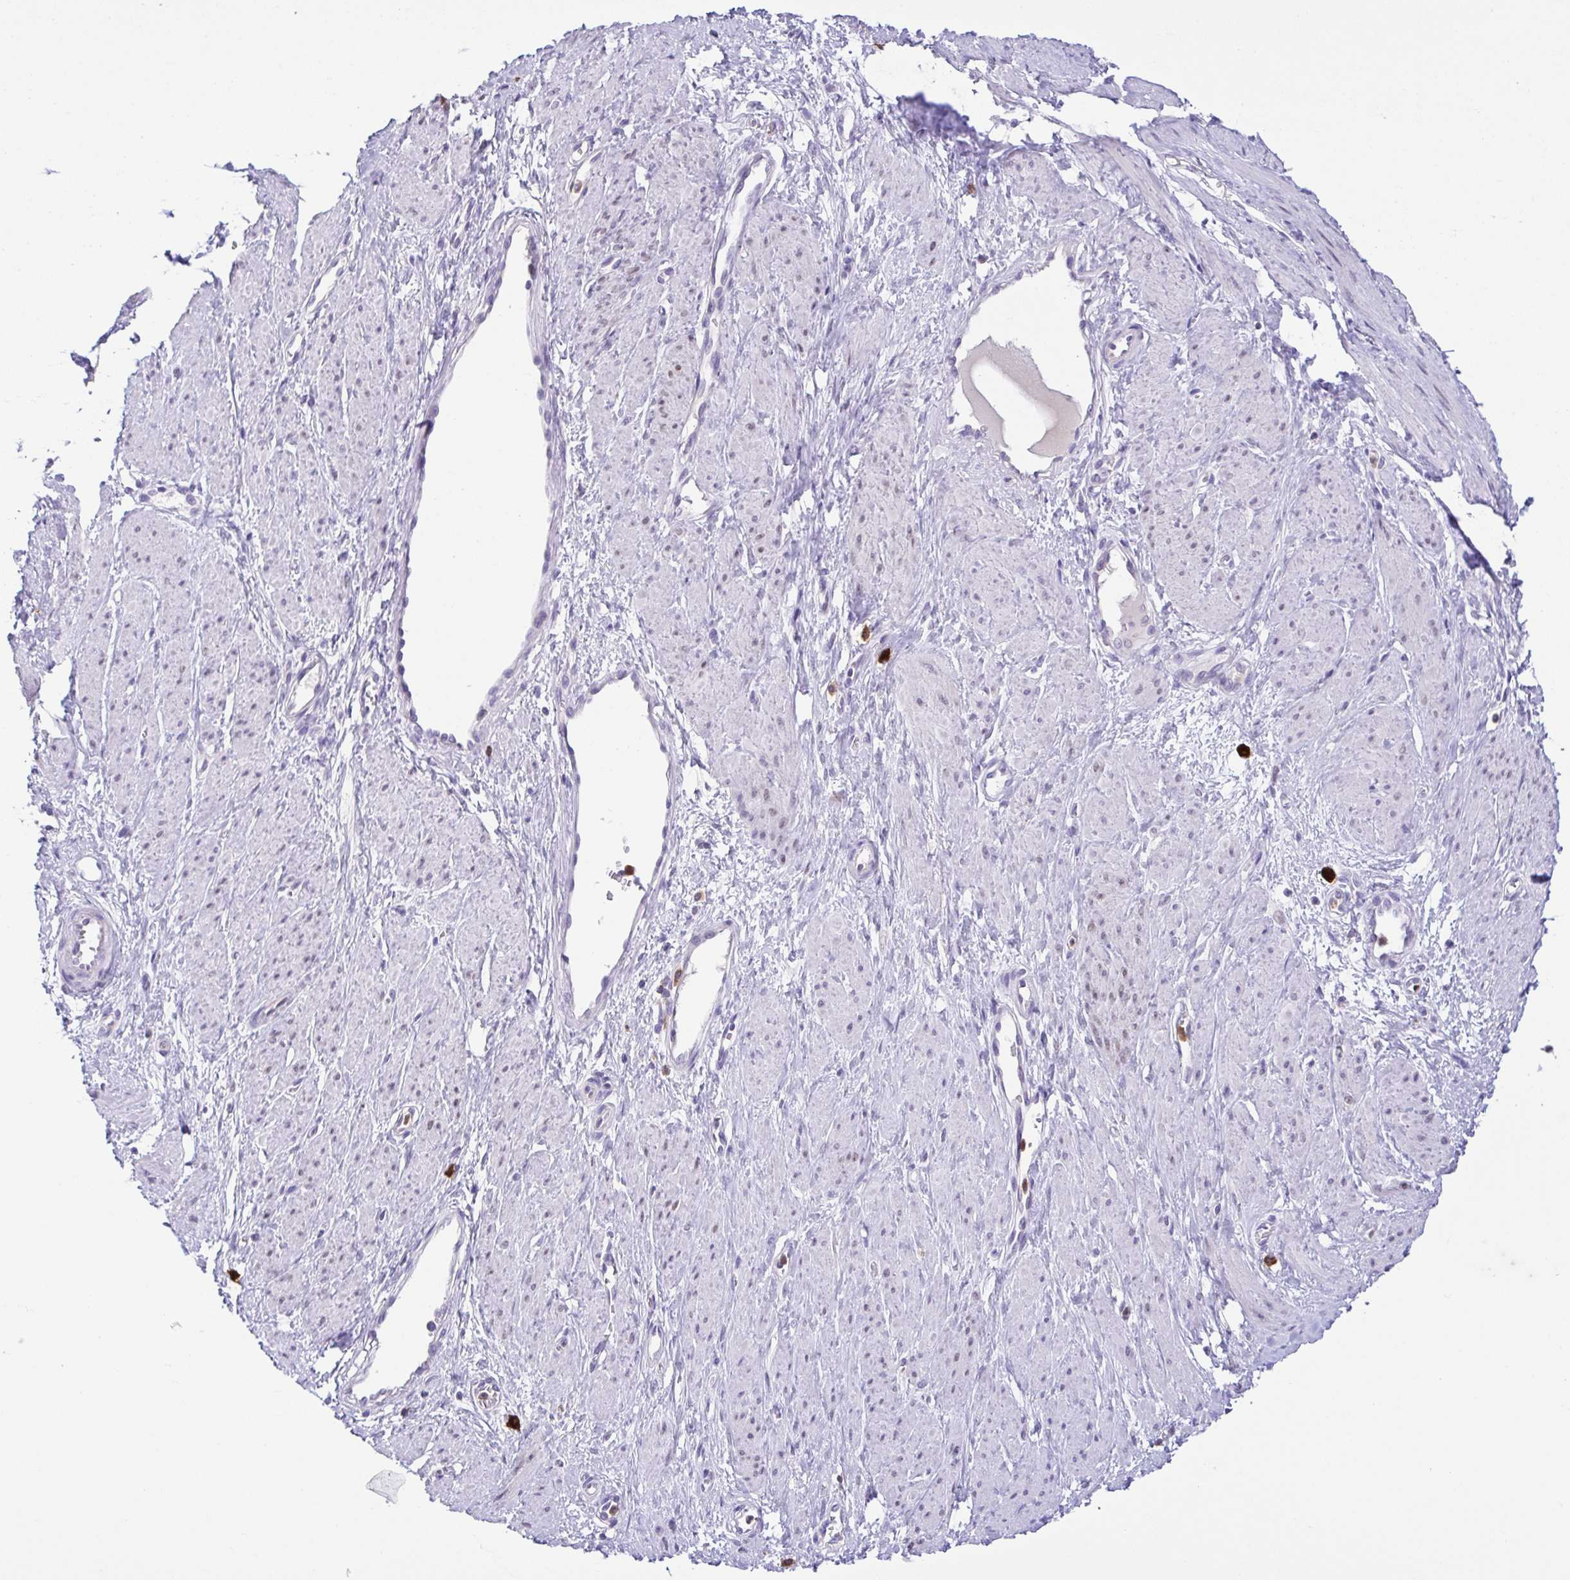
{"staining": {"intensity": "negative", "quantity": "none", "location": "none"}, "tissue": "smooth muscle", "cell_type": "Smooth muscle cells", "image_type": "normal", "snomed": [{"axis": "morphology", "description": "Normal tissue, NOS"}, {"axis": "topography", "description": "Smooth muscle"}, {"axis": "topography", "description": "Uterus"}], "caption": "Smooth muscle cells show no significant positivity in normal smooth muscle. (Brightfield microscopy of DAB (3,3'-diaminobenzidine) immunohistochemistry (IHC) at high magnification).", "gene": "PGLYRP1", "patient": {"sex": "female", "age": 39}}